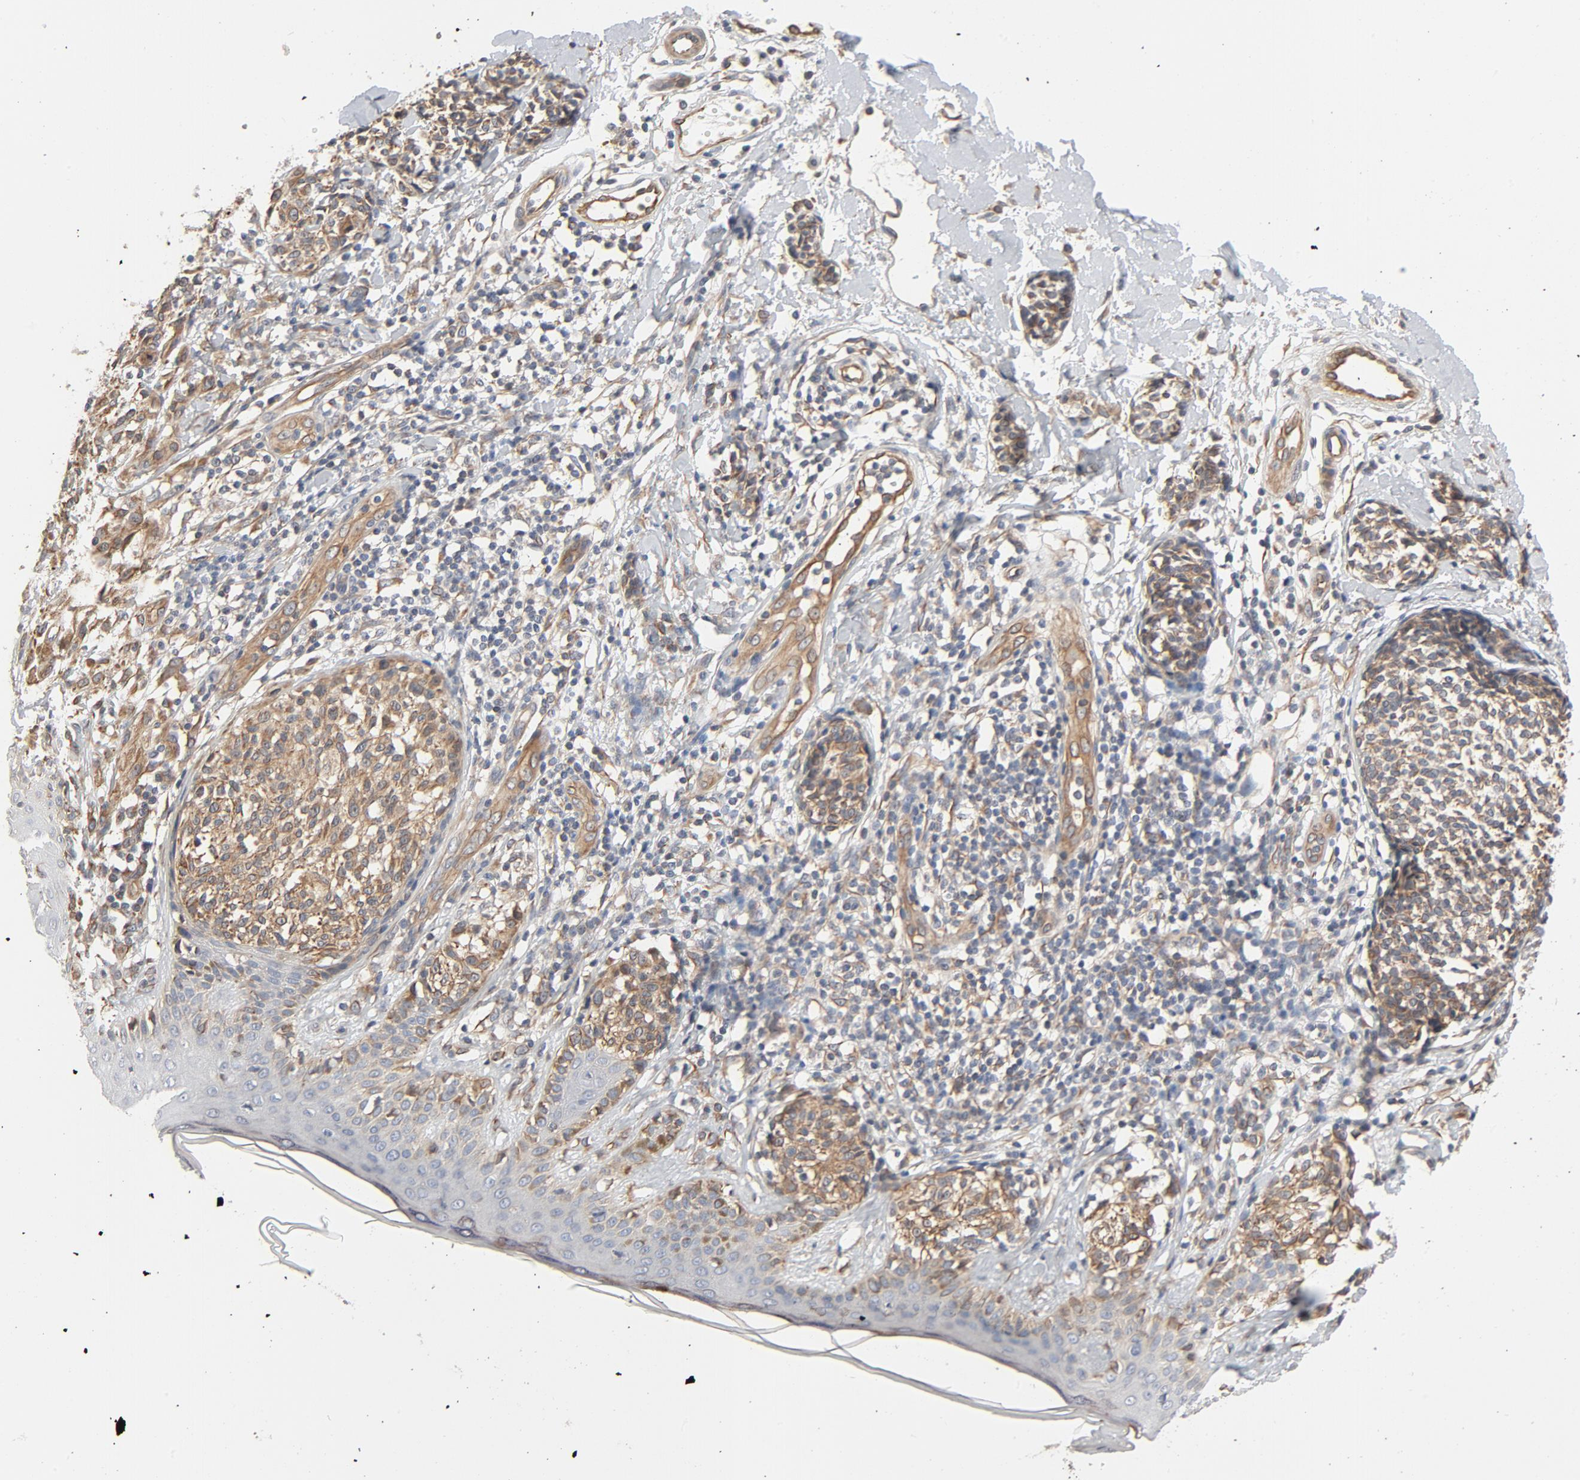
{"staining": {"intensity": "moderate", "quantity": ">75%", "location": "cytoplasmic/membranous"}, "tissue": "melanoma", "cell_type": "Tumor cells", "image_type": "cancer", "snomed": [{"axis": "morphology", "description": "Malignant melanoma, NOS"}, {"axis": "topography", "description": "Skin"}], "caption": "This image displays IHC staining of human melanoma, with medium moderate cytoplasmic/membranous staining in about >75% of tumor cells.", "gene": "TRIOBP", "patient": {"sex": "male", "age": 67}}